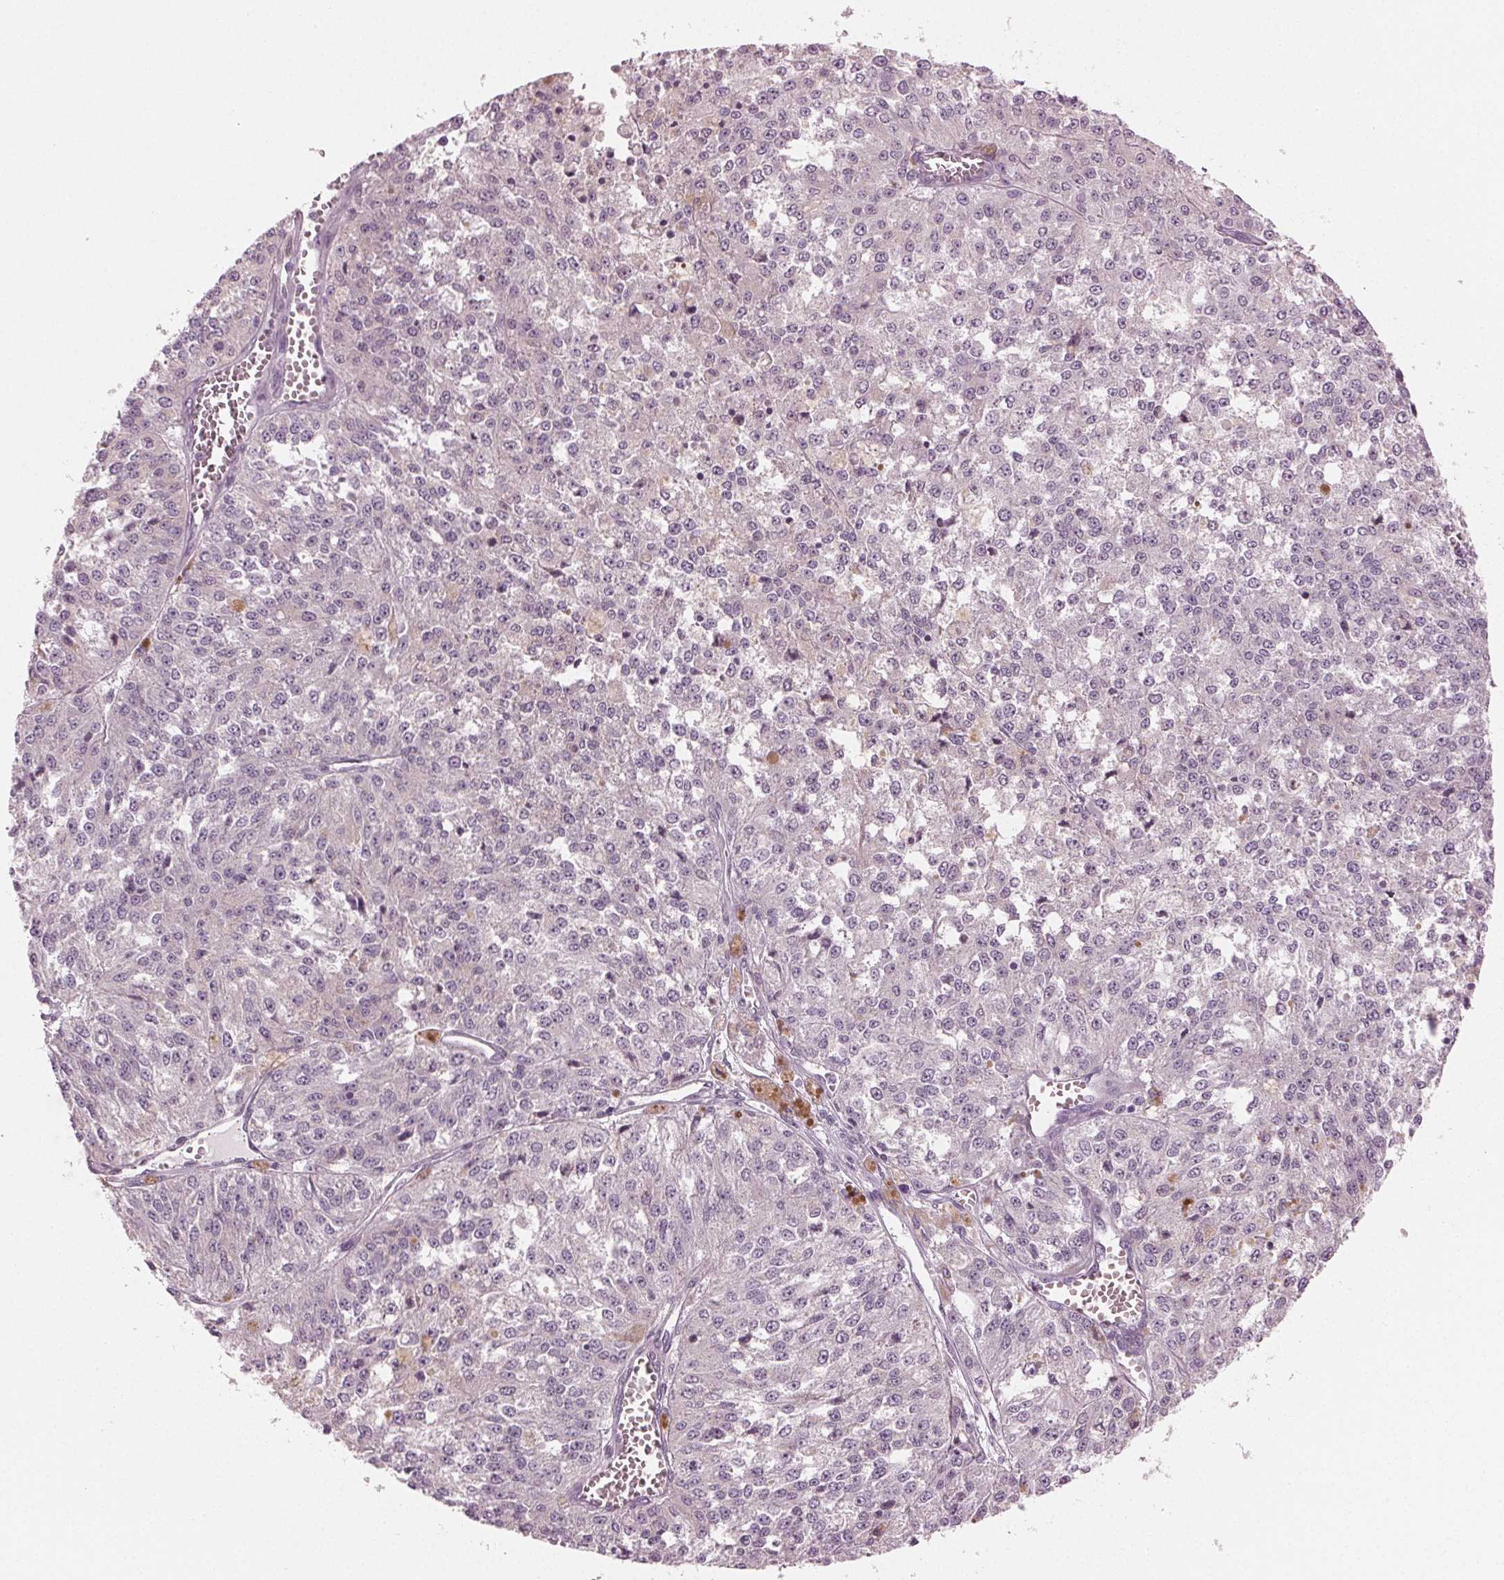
{"staining": {"intensity": "negative", "quantity": "none", "location": "none"}, "tissue": "melanoma", "cell_type": "Tumor cells", "image_type": "cancer", "snomed": [{"axis": "morphology", "description": "Malignant melanoma, Metastatic site"}, {"axis": "topography", "description": "Lymph node"}], "caption": "The image displays no significant positivity in tumor cells of malignant melanoma (metastatic site). (DAB (3,3'-diaminobenzidine) IHC with hematoxylin counter stain).", "gene": "PRAP1", "patient": {"sex": "female", "age": 64}}